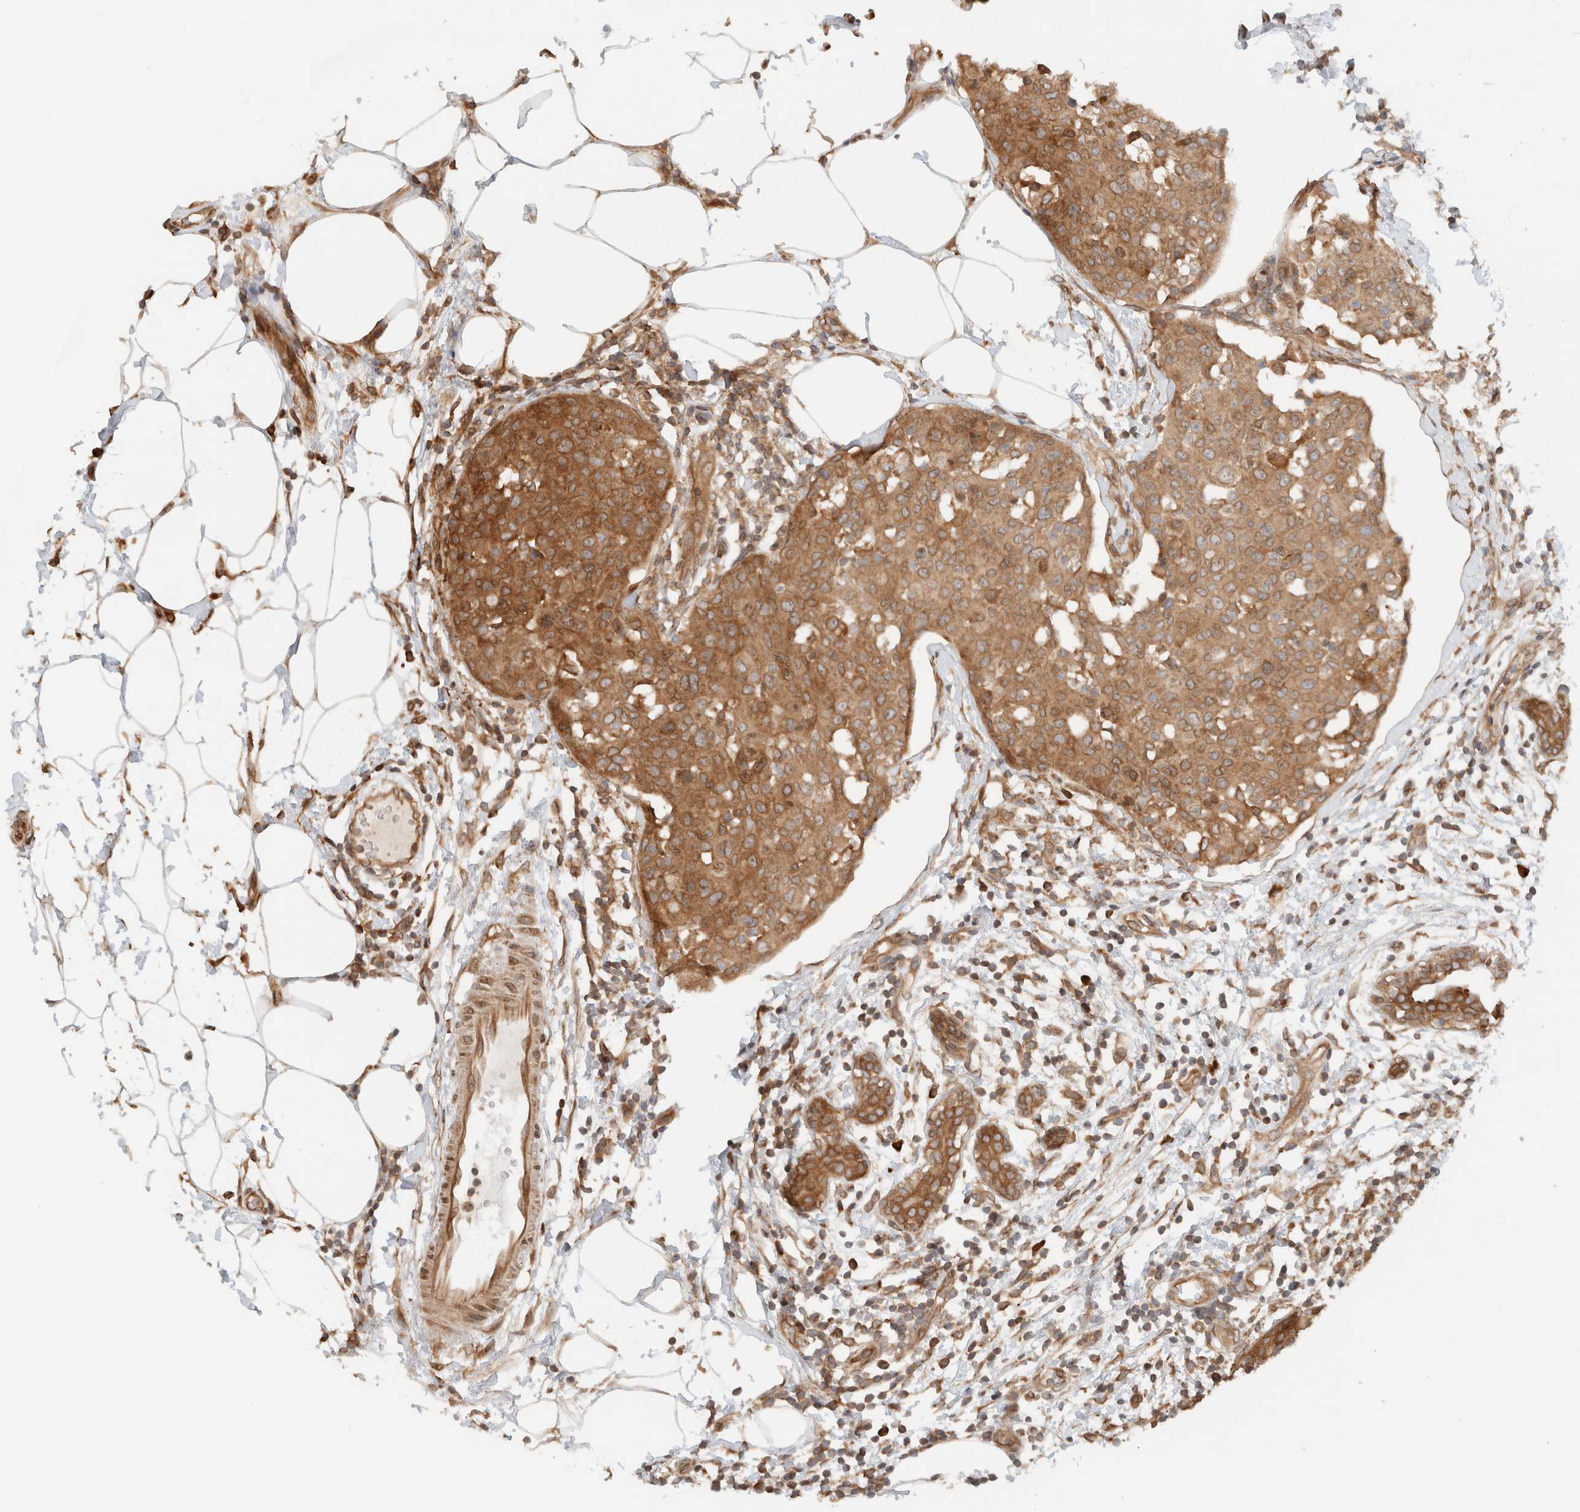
{"staining": {"intensity": "moderate", "quantity": ">75%", "location": "cytoplasmic/membranous"}, "tissue": "breast cancer", "cell_type": "Tumor cells", "image_type": "cancer", "snomed": [{"axis": "morphology", "description": "Normal tissue, NOS"}, {"axis": "morphology", "description": "Duct carcinoma"}, {"axis": "topography", "description": "Breast"}], "caption": "Immunohistochemical staining of human breast invasive ductal carcinoma shows moderate cytoplasmic/membranous protein staining in about >75% of tumor cells. Nuclei are stained in blue.", "gene": "ARFGEF2", "patient": {"sex": "female", "age": 37}}